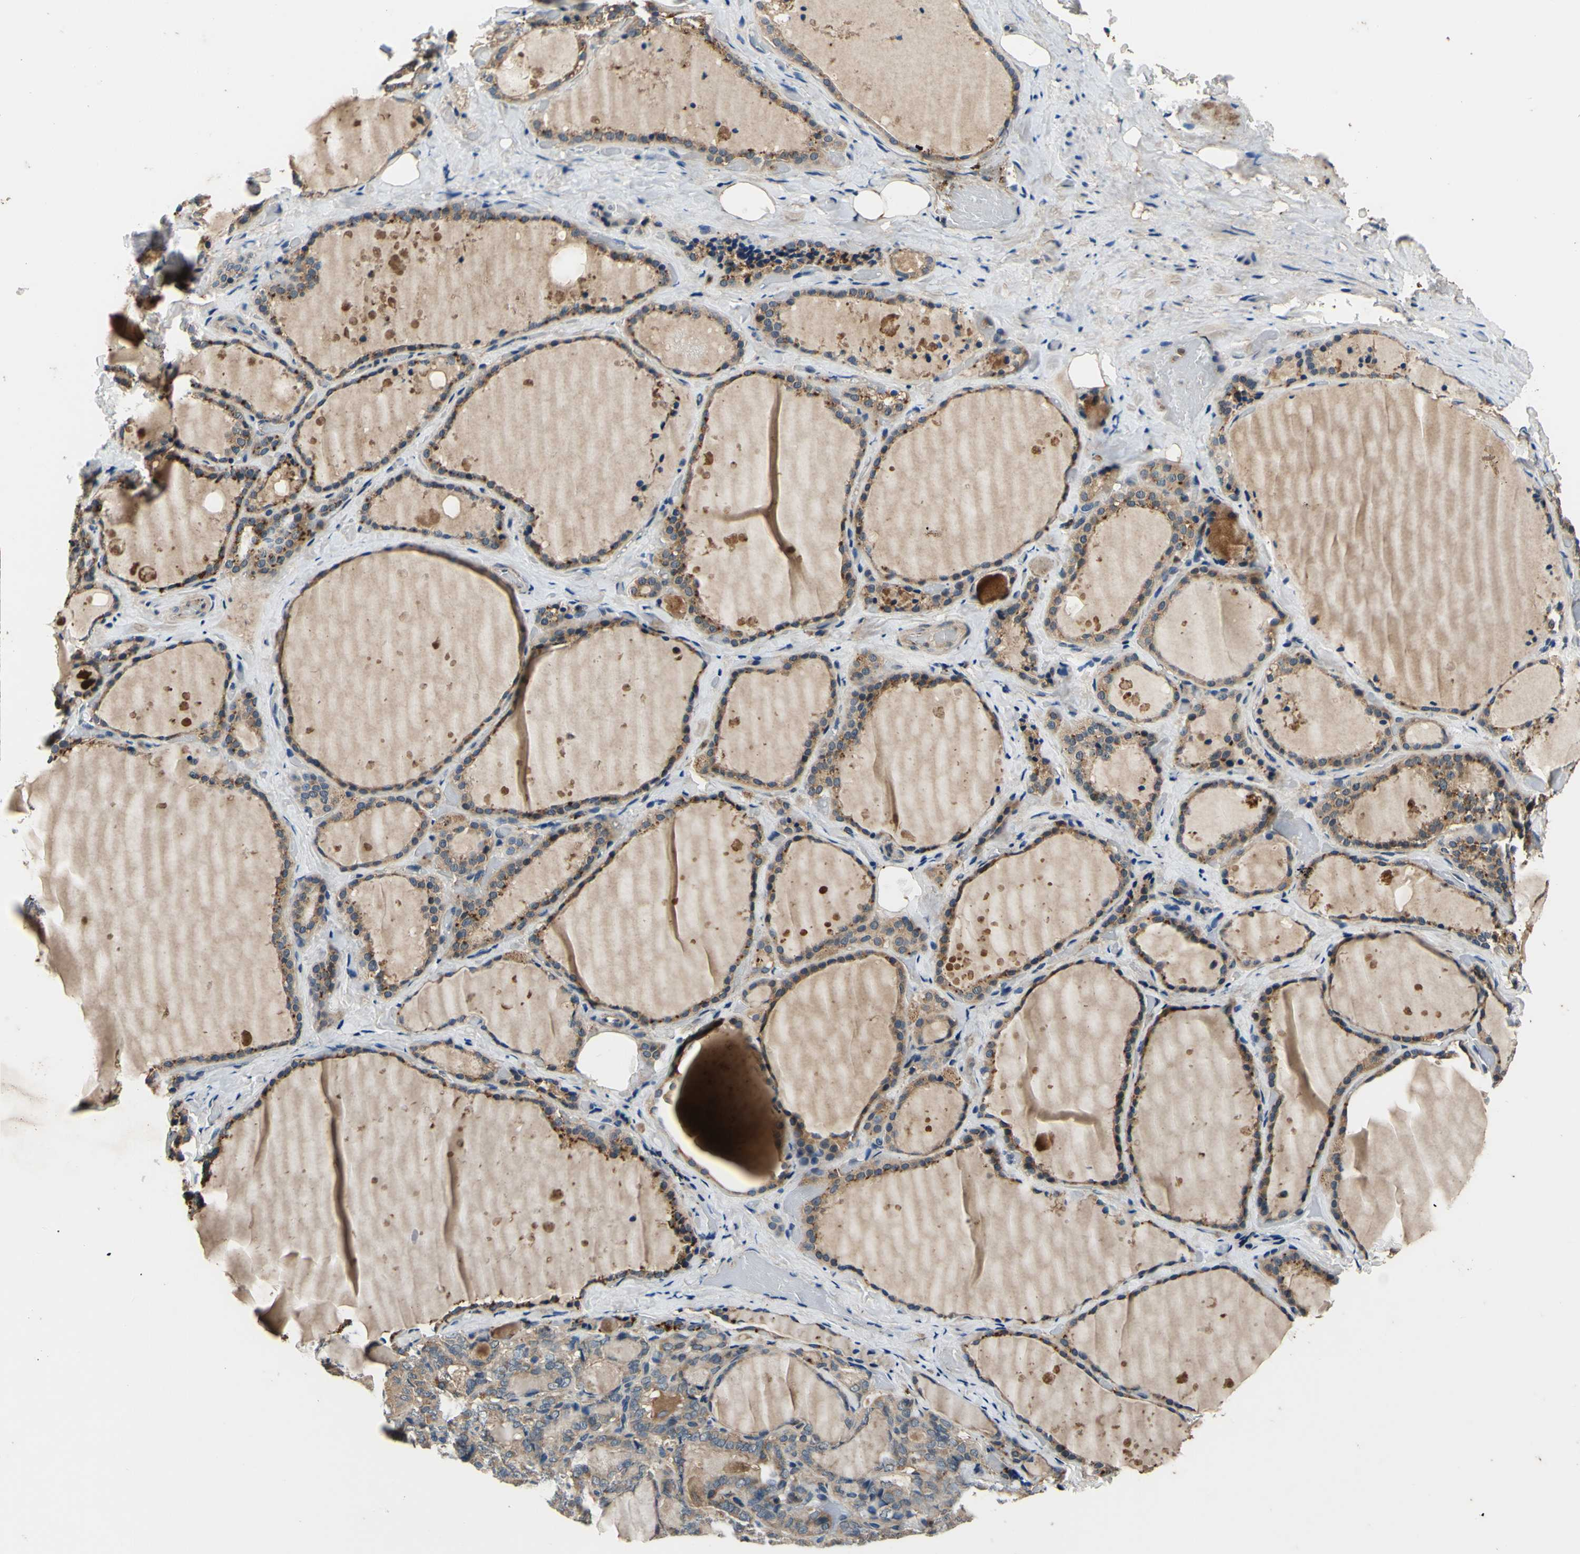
{"staining": {"intensity": "weak", "quantity": "25%-75%", "location": "cytoplasmic/membranous"}, "tissue": "thyroid gland", "cell_type": "Glandular cells", "image_type": "normal", "snomed": [{"axis": "morphology", "description": "Normal tissue, NOS"}, {"axis": "topography", "description": "Thyroid gland"}], "caption": "High-magnification brightfield microscopy of benign thyroid gland stained with DAB (3,3'-diaminobenzidine) (brown) and counterstained with hematoxylin (blue). glandular cells exhibit weak cytoplasmic/membranous expression is identified in about25%-75% of cells.", "gene": "PLA2G4A", "patient": {"sex": "female", "age": 44}}